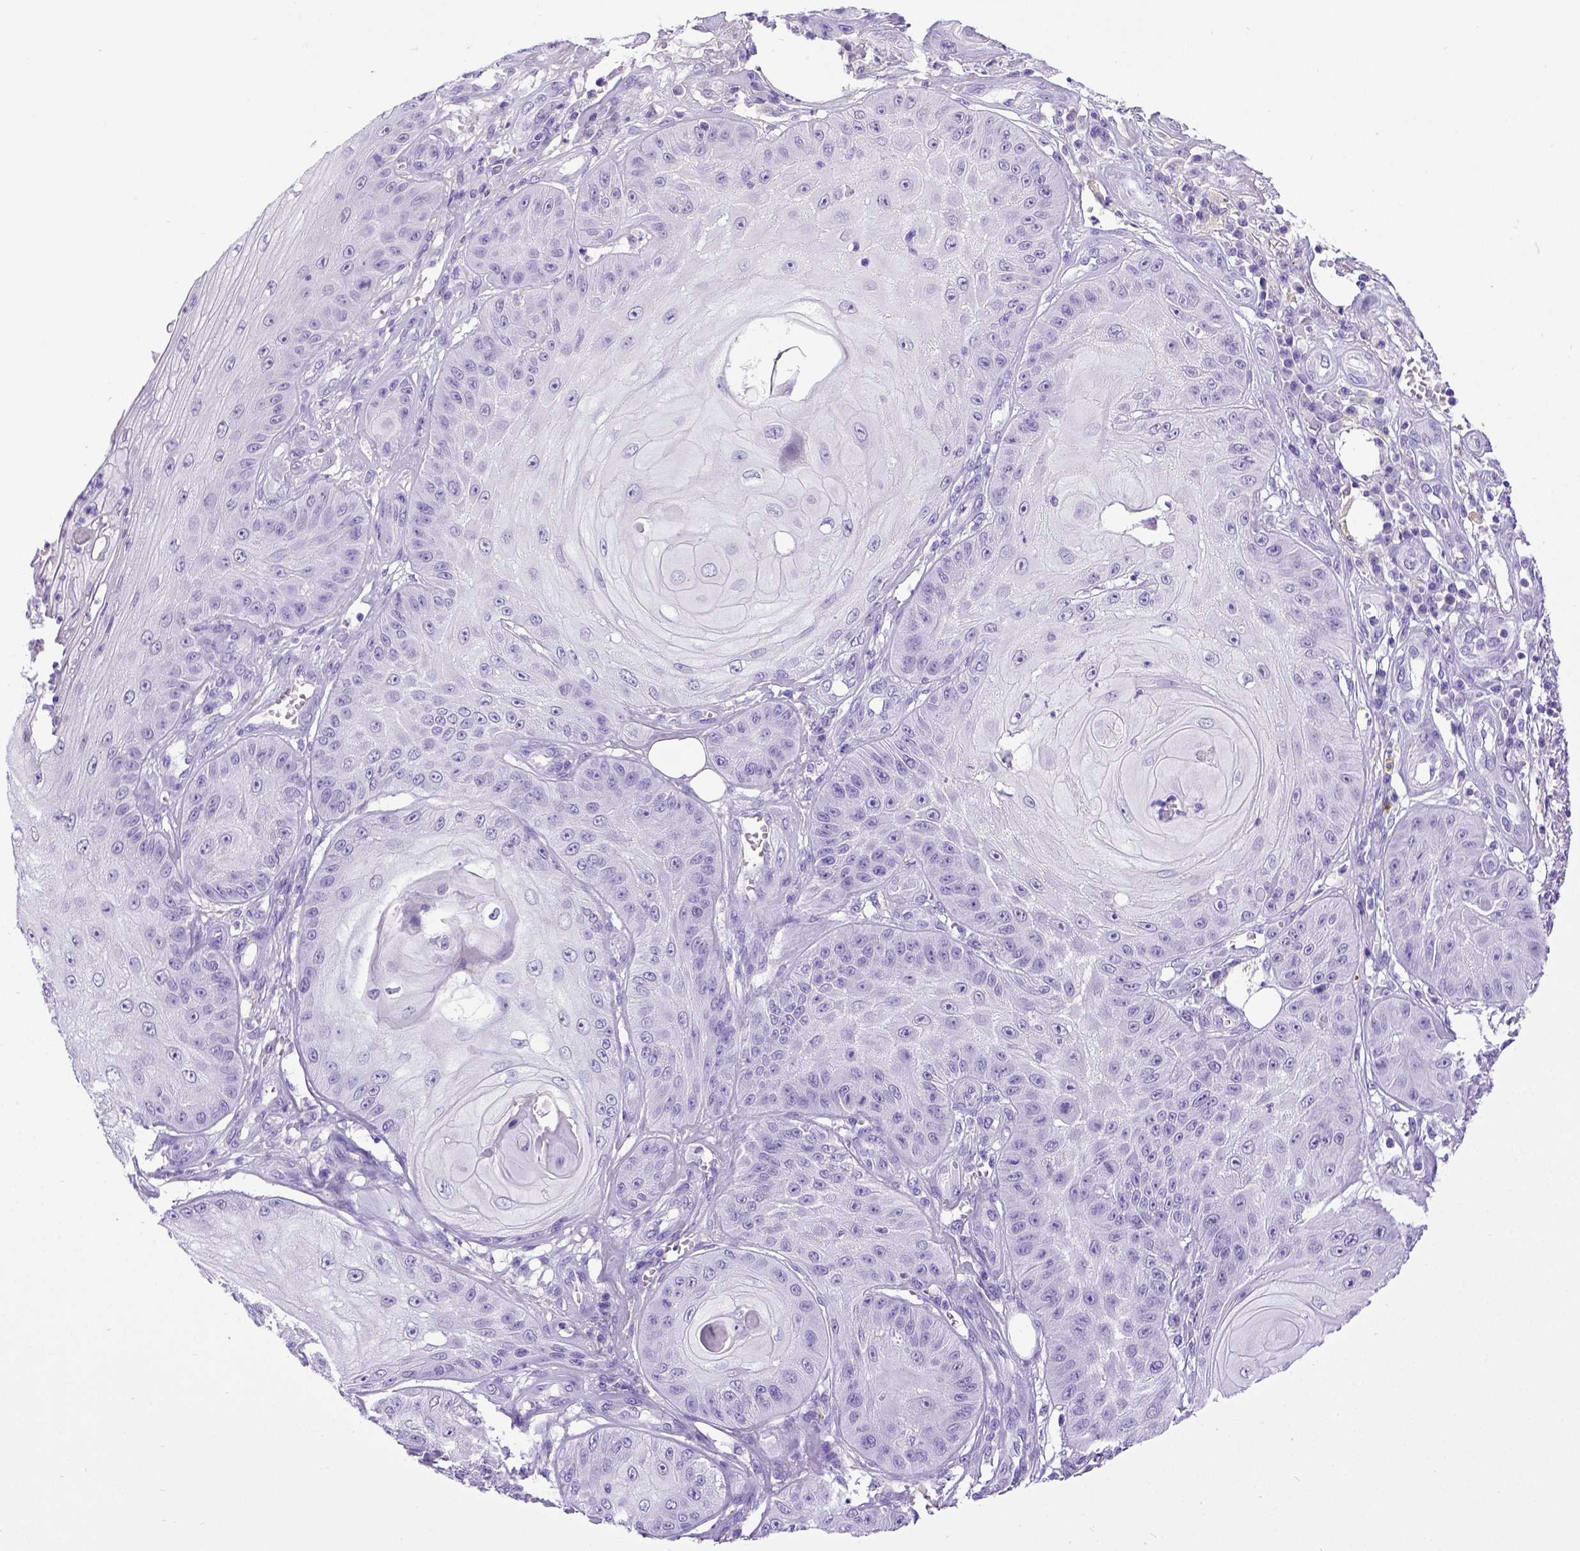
{"staining": {"intensity": "negative", "quantity": "none", "location": "none"}, "tissue": "skin cancer", "cell_type": "Tumor cells", "image_type": "cancer", "snomed": [{"axis": "morphology", "description": "Squamous cell carcinoma, NOS"}, {"axis": "topography", "description": "Skin"}], "caption": "IHC histopathology image of human skin cancer stained for a protein (brown), which shows no expression in tumor cells.", "gene": "ESR1", "patient": {"sex": "male", "age": 70}}